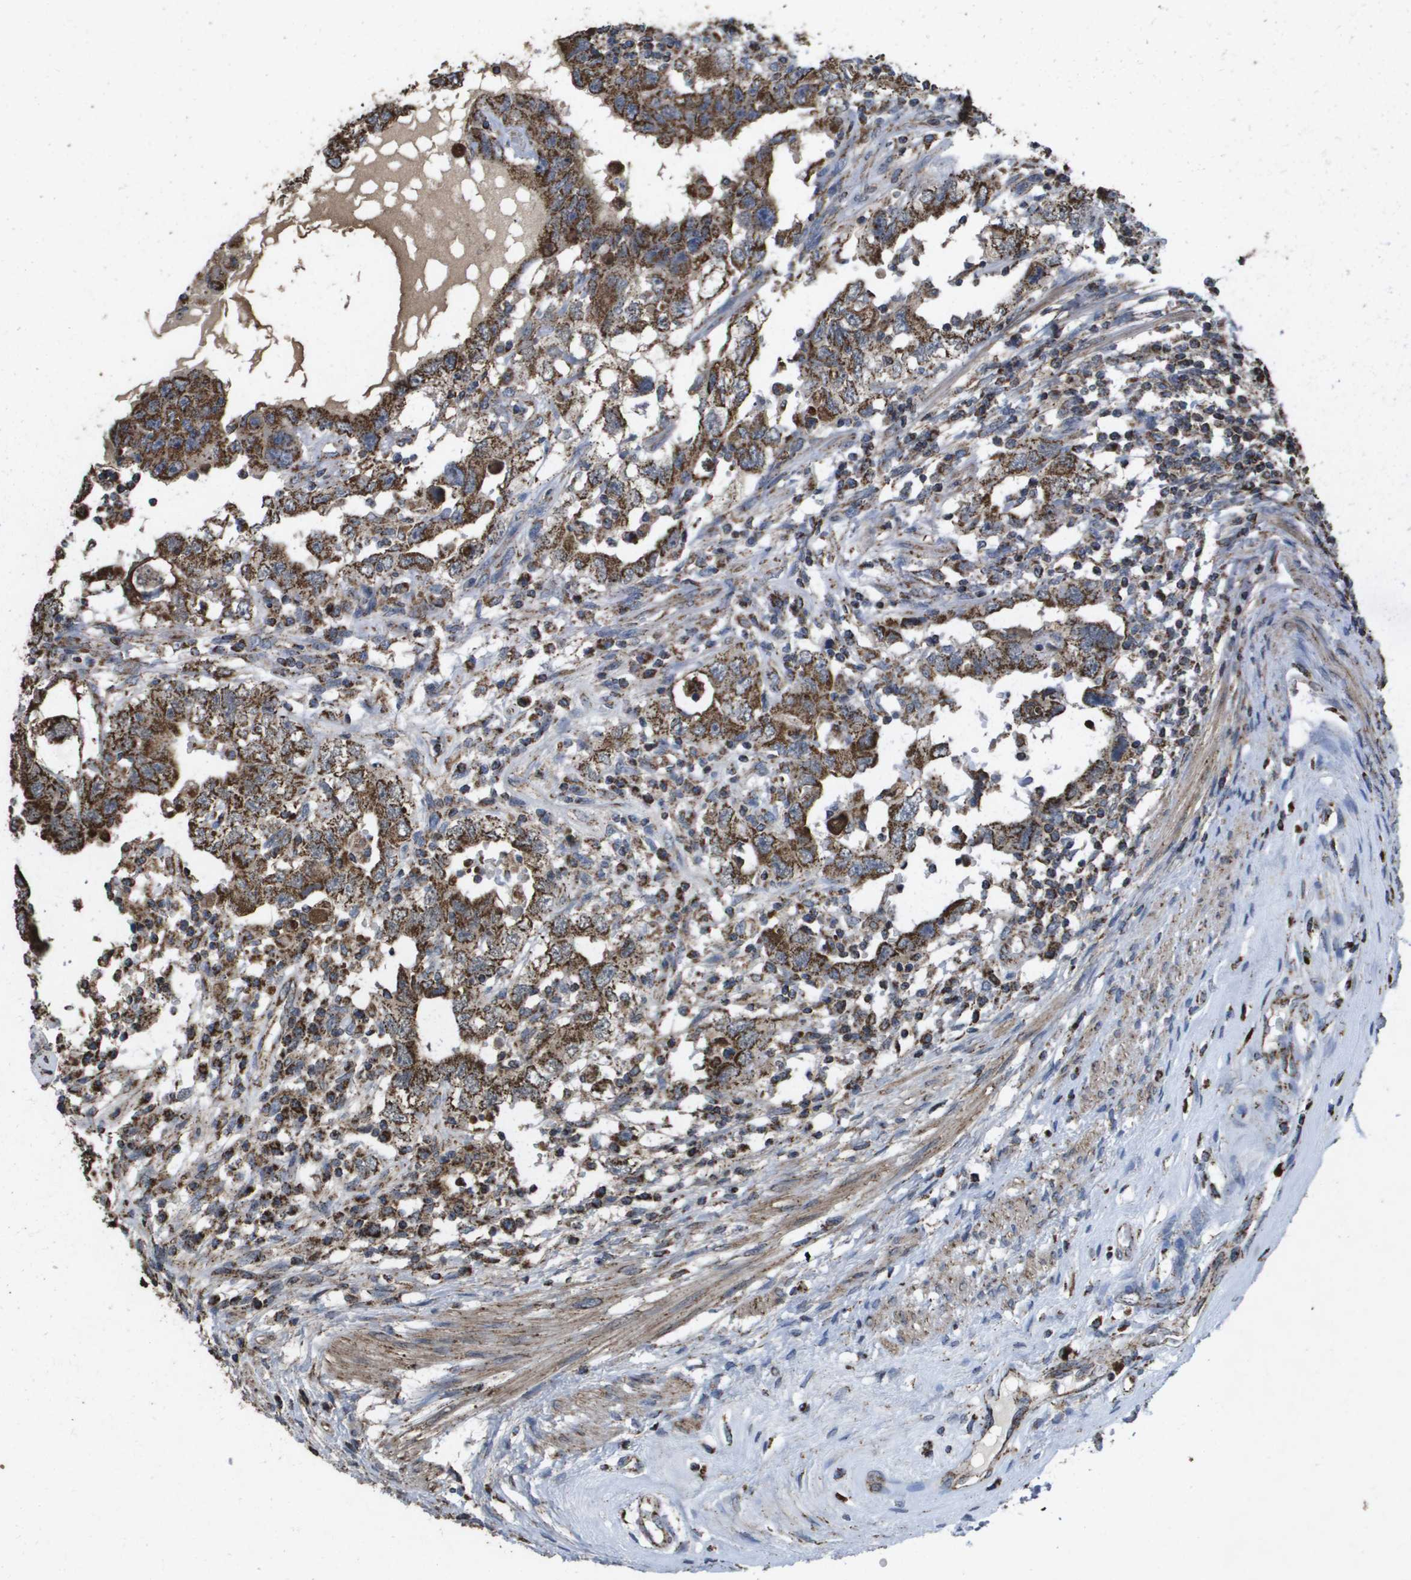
{"staining": {"intensity": "strong", "quantity": ">75%", "location": "cytoplasmic/membranous"}, "tissue": "testis cancer", "cell_type": "Tumor cells", "image_type": "cancer", "snomed": [{"axis": "morphology", "description": "Carcinoma, Embryonal, NOS"}, {"axis": "topography", "description": "Testis"}], "caption": "The micrograph shows a brown stain indicating the presence of a protein in the cytoplasmic/membranous of tumor cells in testis cancer (embryonal carcinoma).", "gene": "HSPE1", "patient": {"sex": "male", "age": 26}}